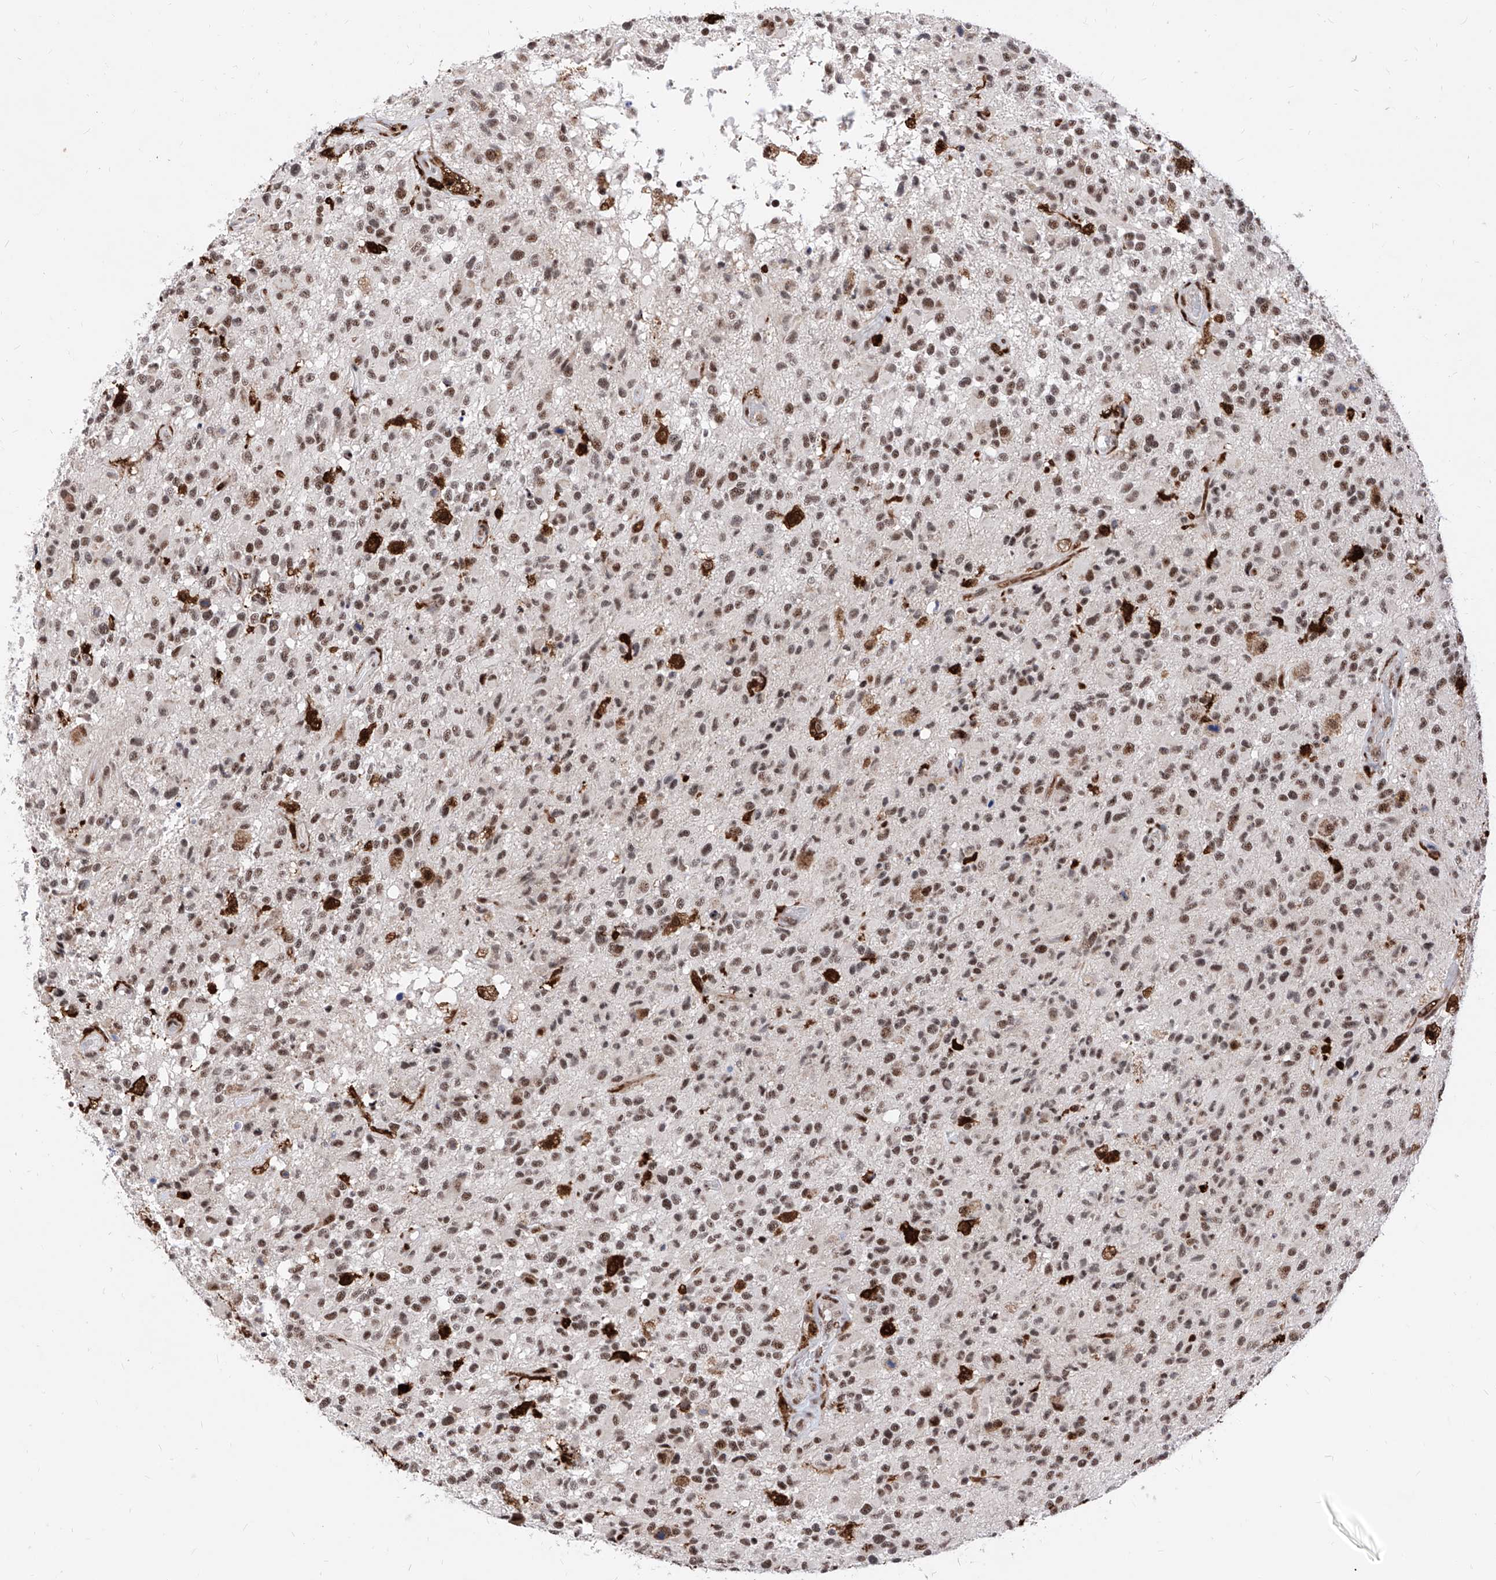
{"staining": {"intensity": "moderate", "quantity": ">75%", "location": "nuclear"}, "tissue": "glioma", "cell_type": "Tumor cells", "image_type": "cancer", "snomed": [{"axis": "morphology", "description": "Glioma, malignant, High grade"}, {"axis": "morphology", "description": "Glioblastoma, NOS"}, {"axis": "topography", "description": "Brain"}], "caption": "Malignant glioma (high-grade) was stained to show a protein in brown. There is medium levels of moderate nuclear positivity in approximately >75% of tumor cells. The staining was performed using DAB, with brown indicating positive protein expression. Nuclei are stained blue with hematoxylin.", "gene": "PHF5A", "patient": {"sex": "male", "age": 60}}